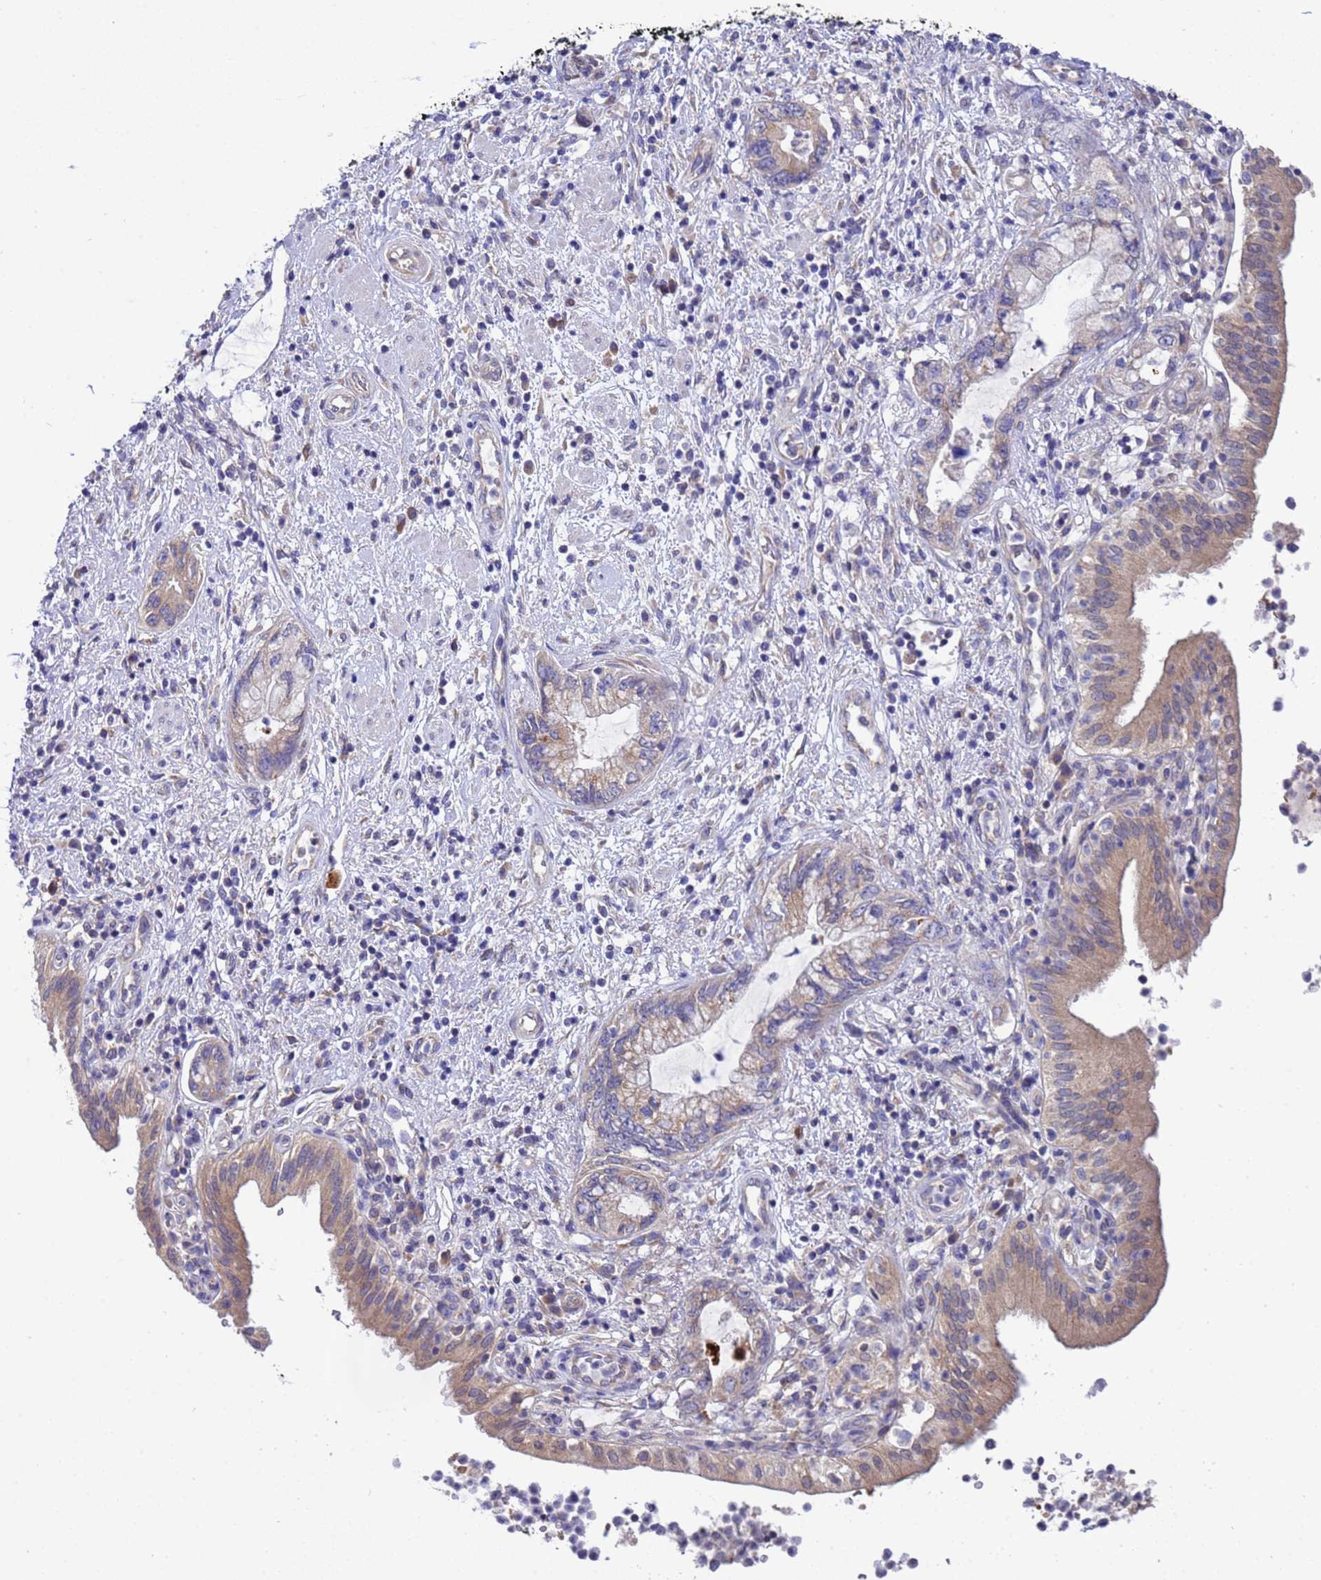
{"staining": {"intensity": "moderate", "quantity": "<25%", "location": "cytoplasmic/membranous"}, "tissue": "pancreatic cancer", "cell_type": "Tumor cells", "image_type": "cancer", "snomed": [{"axis": "morphology", "description": "Adenocarcinoma, NOS"}, {"axis": "topography", "description": "Pancreas"}], "caption": "Moderate cytoplasmic/membranous protein expression is identified in approximately <25% of tumor cells in pancreatic cancer. (DAB = brown stain, brightfield microscopy at high magnification).", "gene": "RC3H2", "patient": {"sex": "female", "age": 73}}